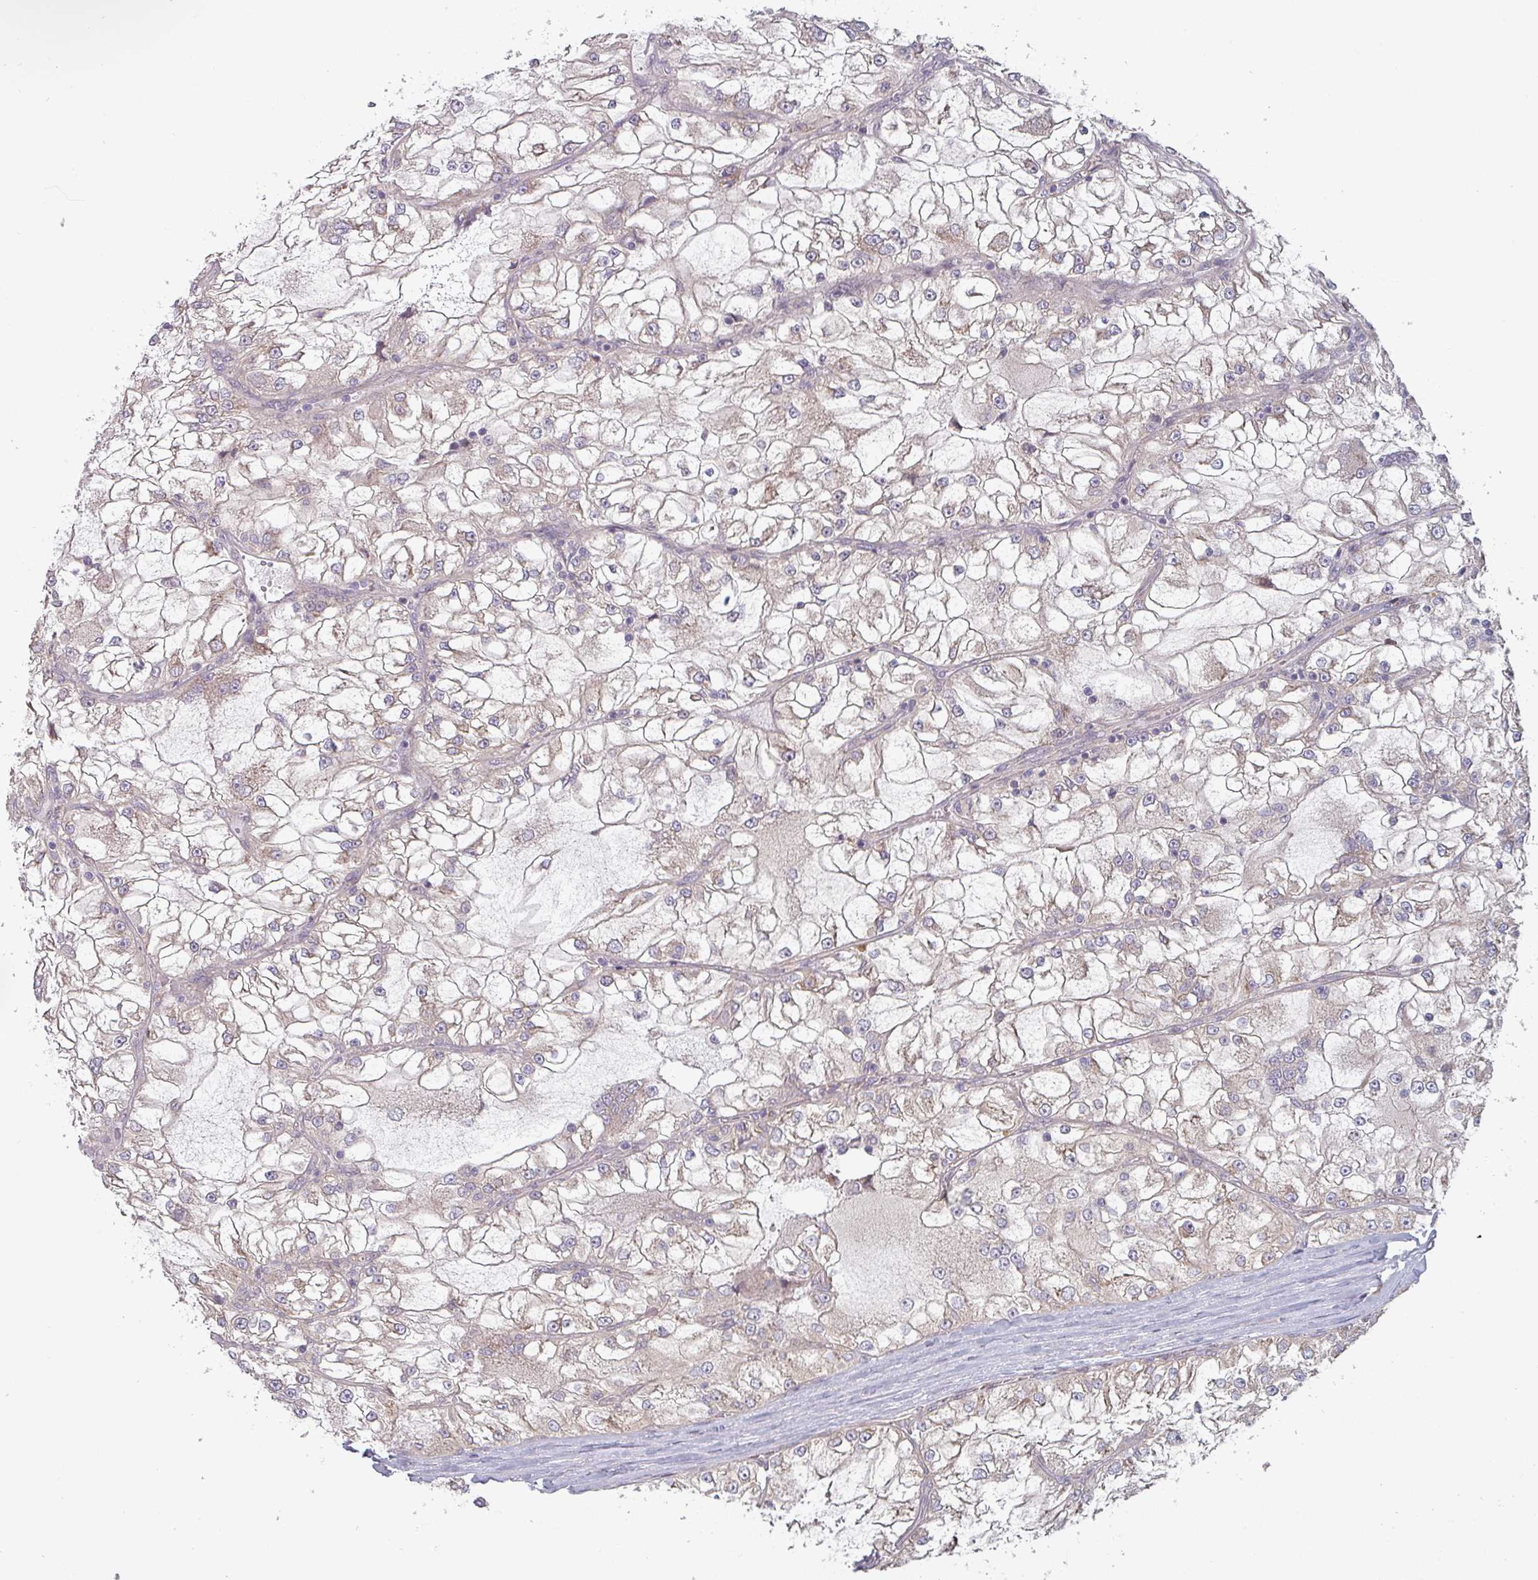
{"staining": {"intensity": "negative", "quantity": "none", "location": "none"}, "tissue": "renal cancer", "cell_type": "Tumor cells", "image_type": "cancer", "snomed": [{"axis": "morphology", "description": "Adenocarcinoma, NOS"}, {"axis": "topography", "description": "Kidney"}], "caption": "Immunohistochemistry of adenocarcinoma (renal) demonstrates no positivity in tumor cells.", "gene": "TAPT1", "patient": {"sex": "female", "age": 72}}